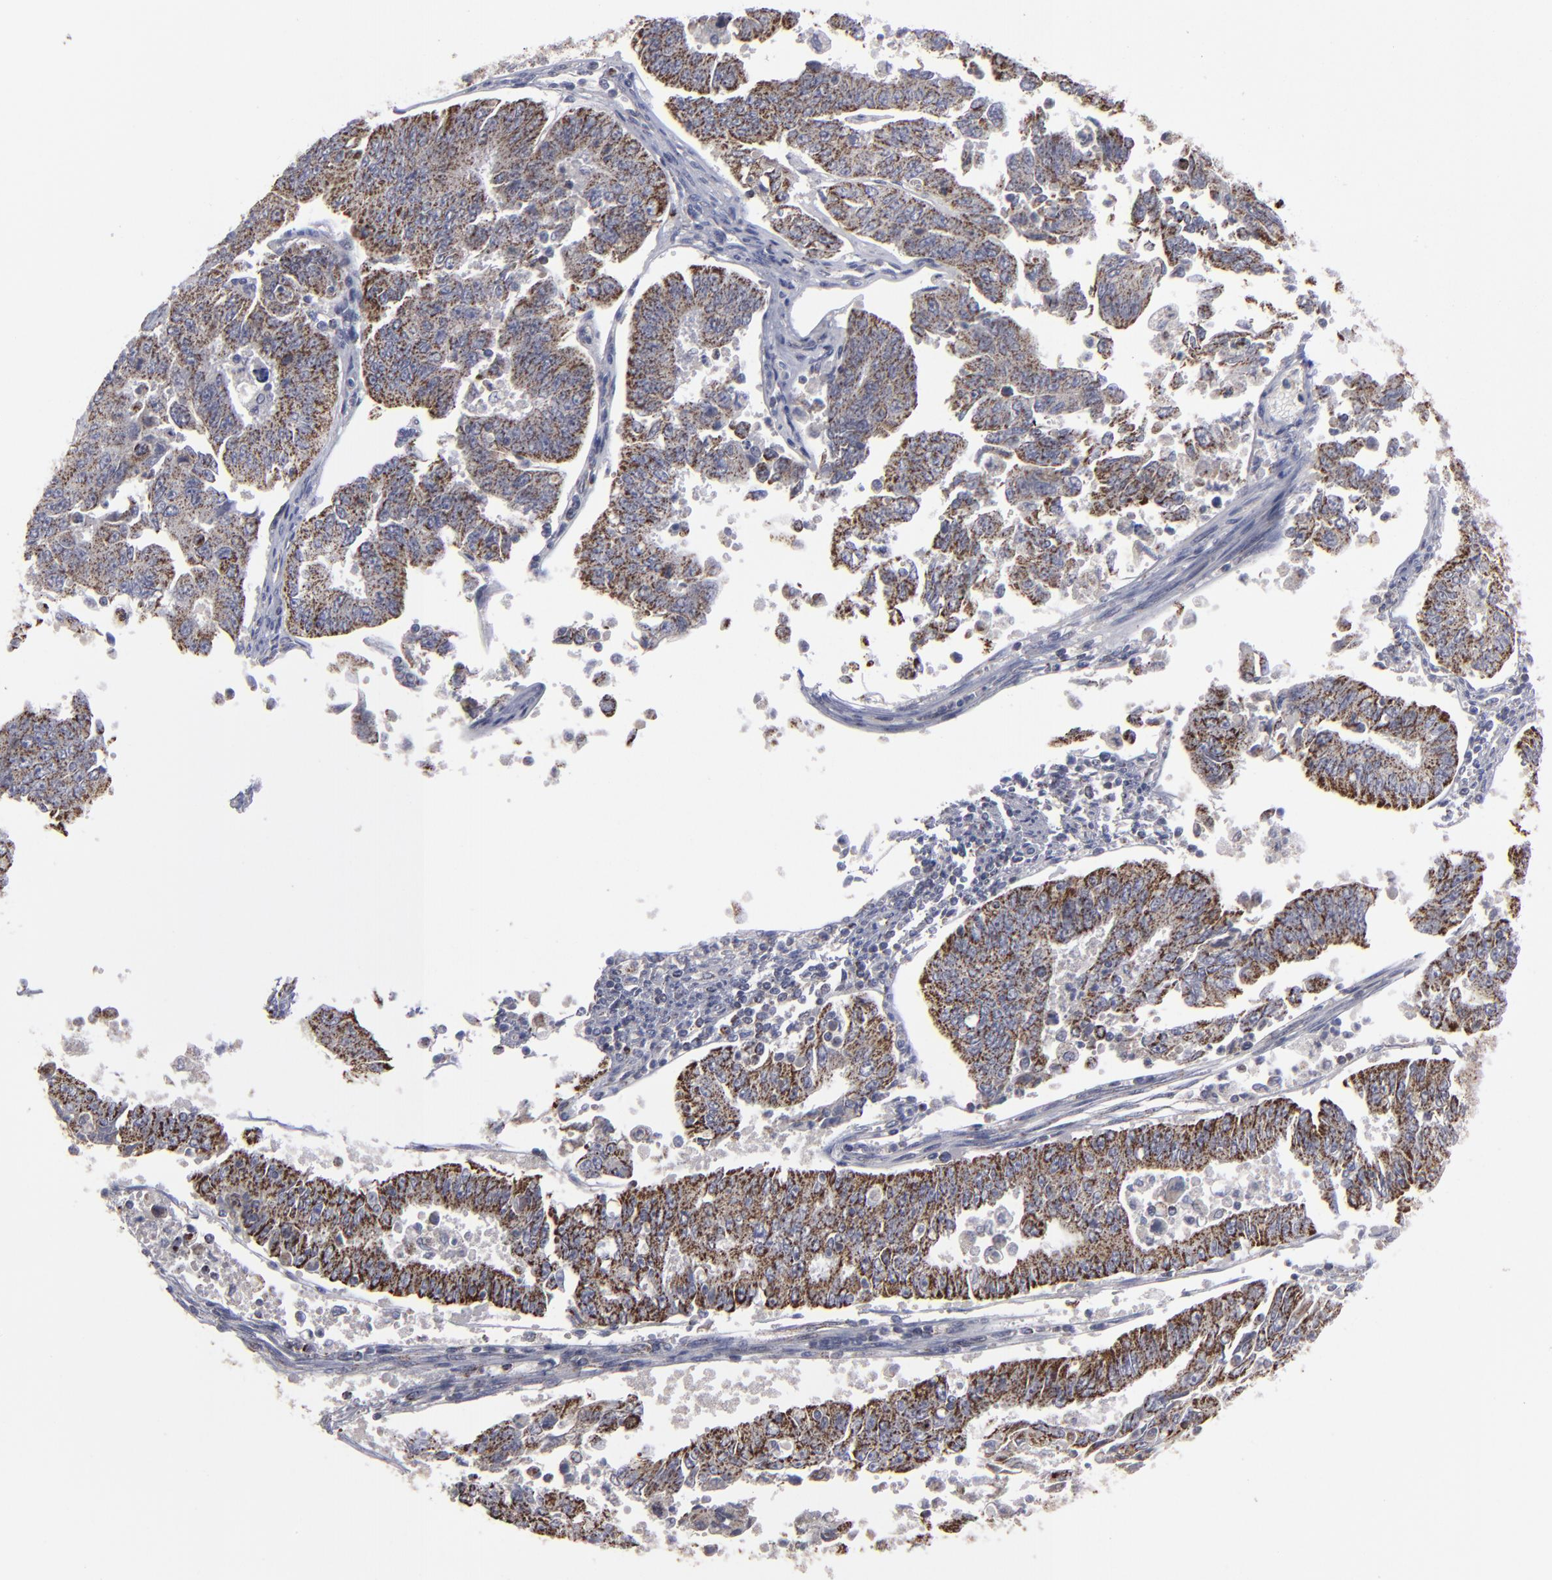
{"staining": {"intensity": "strong", "quantity": ">75%", "location": "cytoplasmic/membranous"}, "tissue": "endometrial cancer", "cell_type": "Tumor cells", "image_type": "cancer", "snomed": [{"axis": "morphology", "description": "Adenocarcinoma, NOS"}, {"axis": "topography", "description": "Endometrium"}], "caption": "Endometrial cancer stained with a brown dye reveals strong cytoplasmic/membranous positive staining in about >75% of tumor cells.", "gene": "MYOM2", "patient": {"sex": "female", "age": 42}}